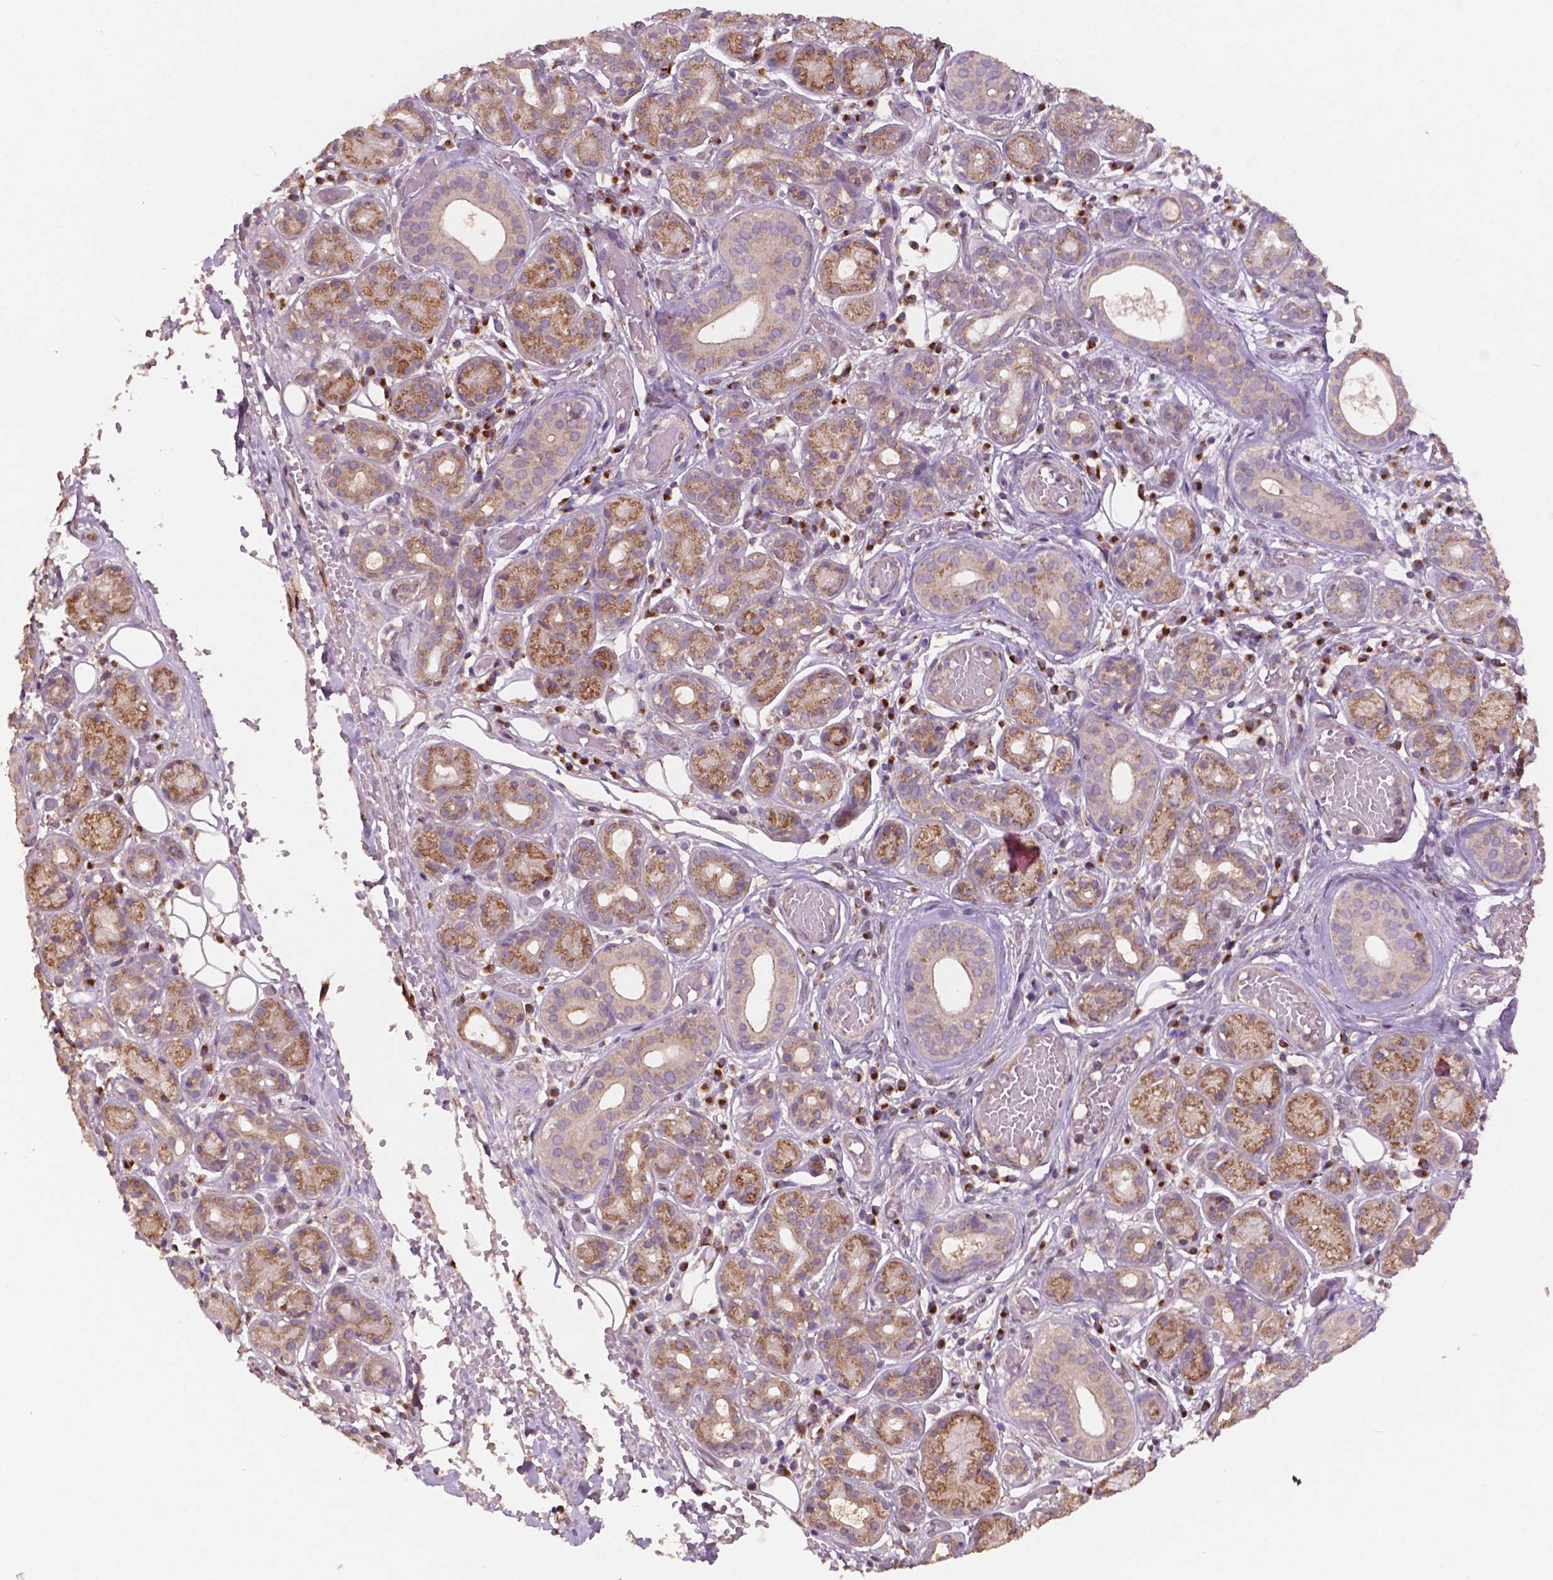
{"staining": {"intensity": "moderate", "quantity": ">75%", "location": "cytoplasmic/membranous"}, "tissue": "salivary gland", "cell_type": "Glandular cells", "image_type": "normal", "snomed": [{"axis": "morphology", "description": "Normal tissue, NOS"}, {"axis": "topography", "description": "Salivary gland"}, {"axis": "topography", "description": "Peripheral nerve tissue"}], "caption": "Glandular cells show moderate cytoplasmic/membranous positivity in approximately >75% of cells in normal salivary gland. The protein of interest is shown in brown color, while the nuclei are stained blue.", "gene": "CHPT1", "patient": {"sex": "male", "age": 71}}